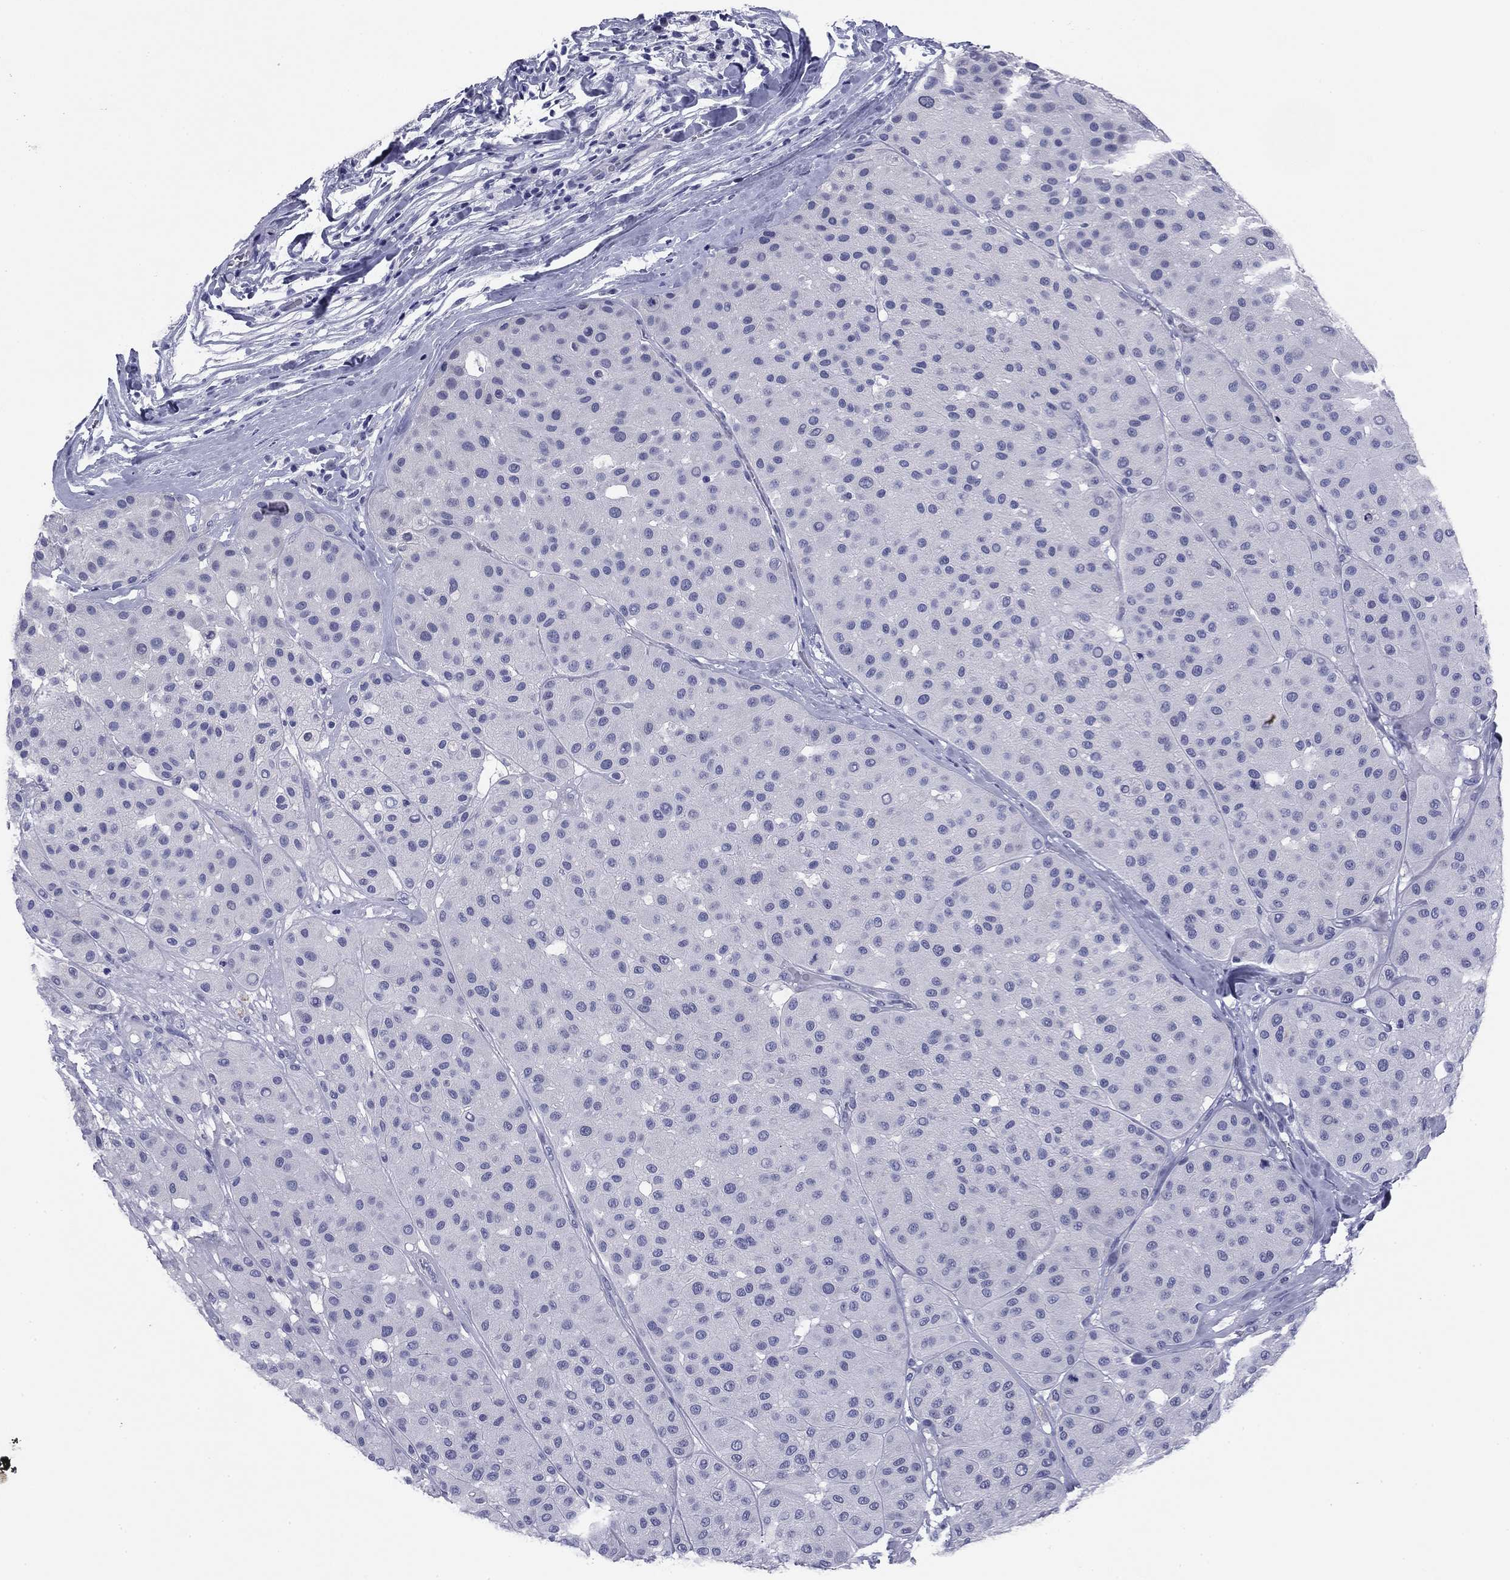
{"staining": {"intensity": "negative", "quantity": "none", "location": "none"}, "tissue": "melanoma", "cell_type": "Tumor cells", "image_type": "cancer", "snomed": [{"axis": "morphology", "description": "Malignant melanoma, Metastatic site"}, {"axis": "topography", "description": "Smooth muscle"}], "caption": "DAB (3,3'-diaminobenzidine) immunohistochemical staining of melanoma demonstrates no significant expression in tumor cells.", "gene": "ABCC2", "patient": {"sex": "male", "age": 41}}